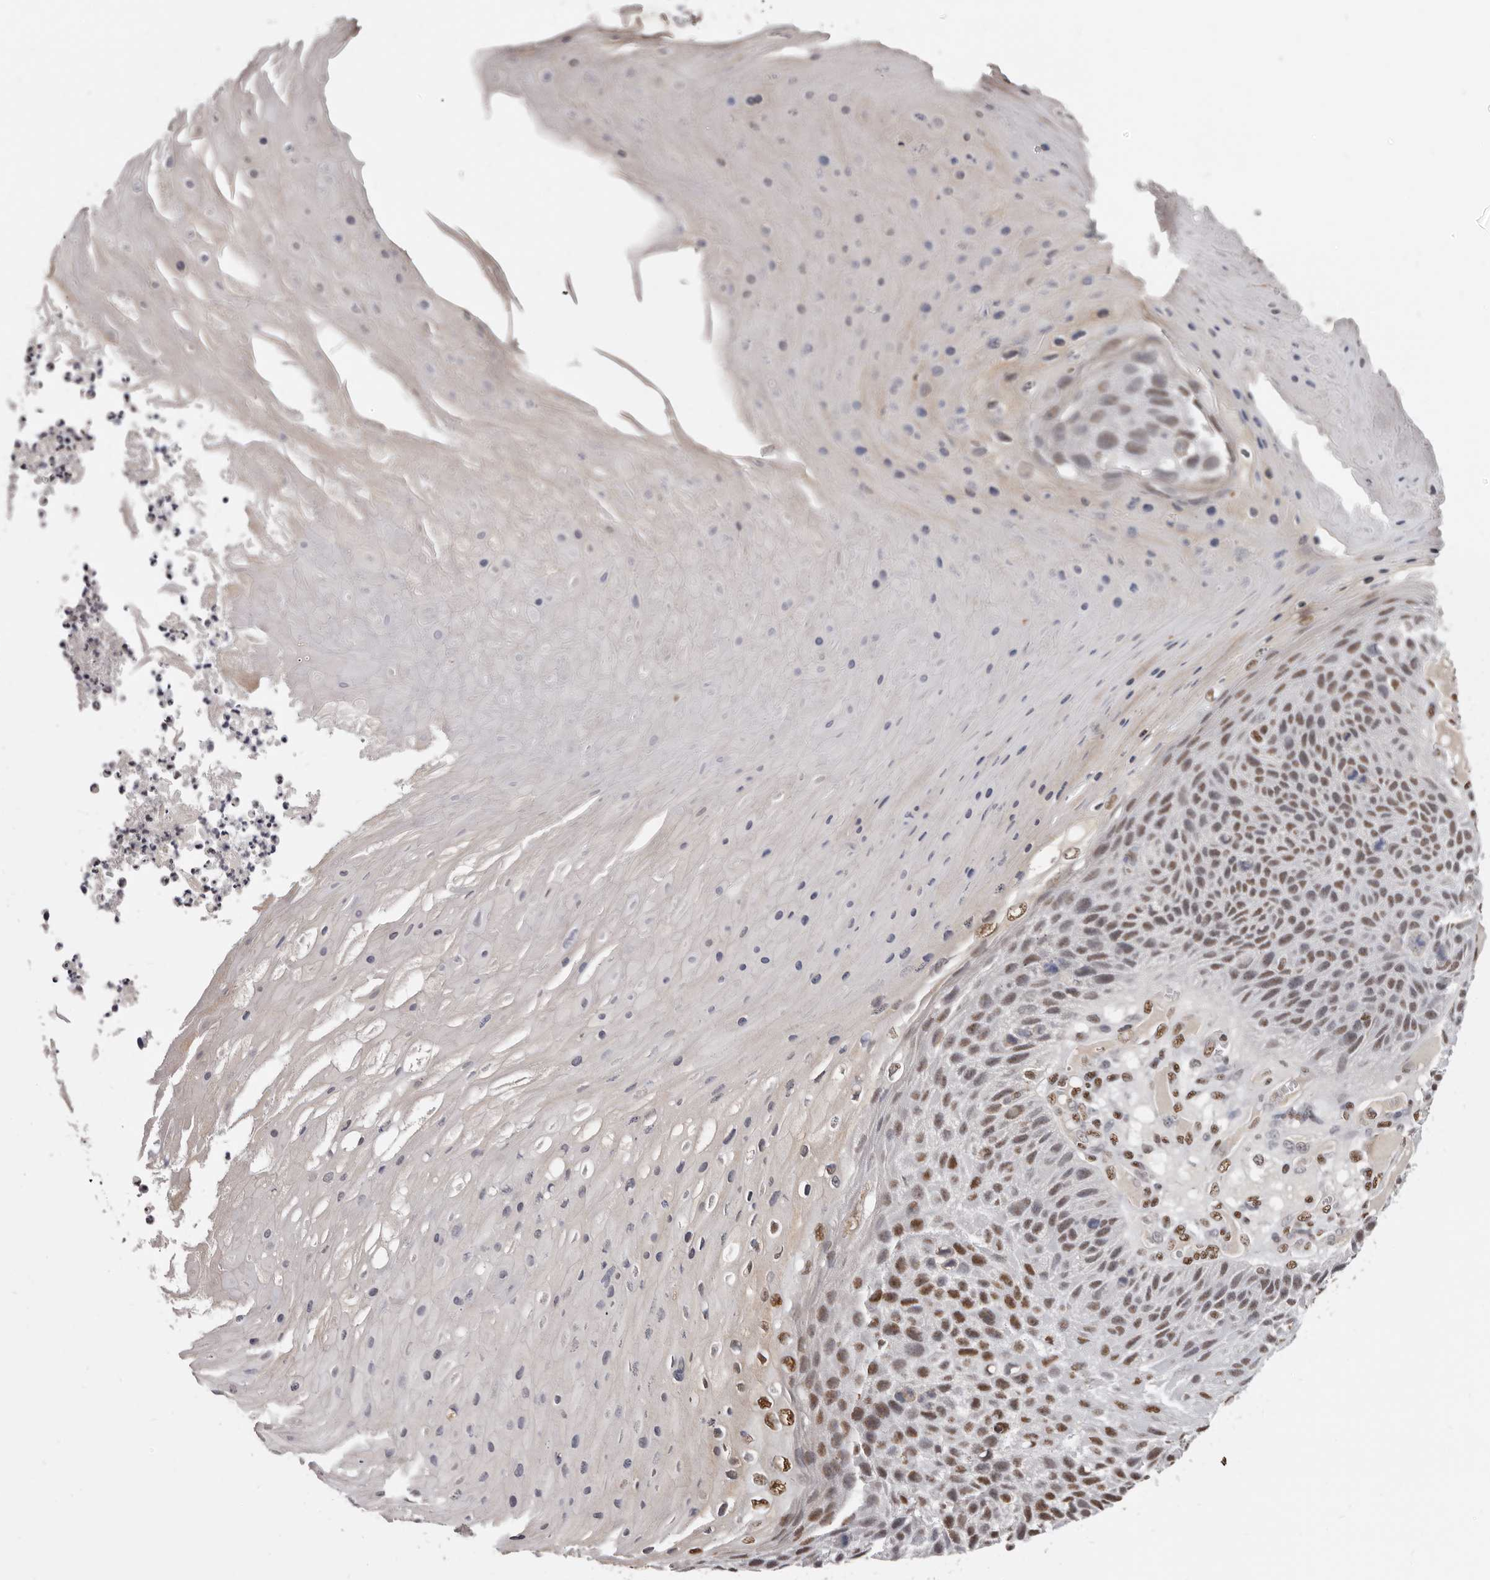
{"staining": {"intensity": "moderate", "quantity": ">75%", "location": "nuclear"}, "tissue": "skin cancer", "cell_type": "Tumor cells", "image_type": "cancer", "snomed": [{"axis": "morphology", "description": "Squamous cell carcinoma, NOS"}, {"axis": "topography", "description": "Skin"}], "caption": "A brown stain shows moderate nuclear staining of a protein in skin cancer tumor cells. Immunohistochemistry (ihc) stains the protein of interest in brown and the nuclei are stained blue.", "gene": "SCAF4", "patient": {"sex": "female", "age": 88}}